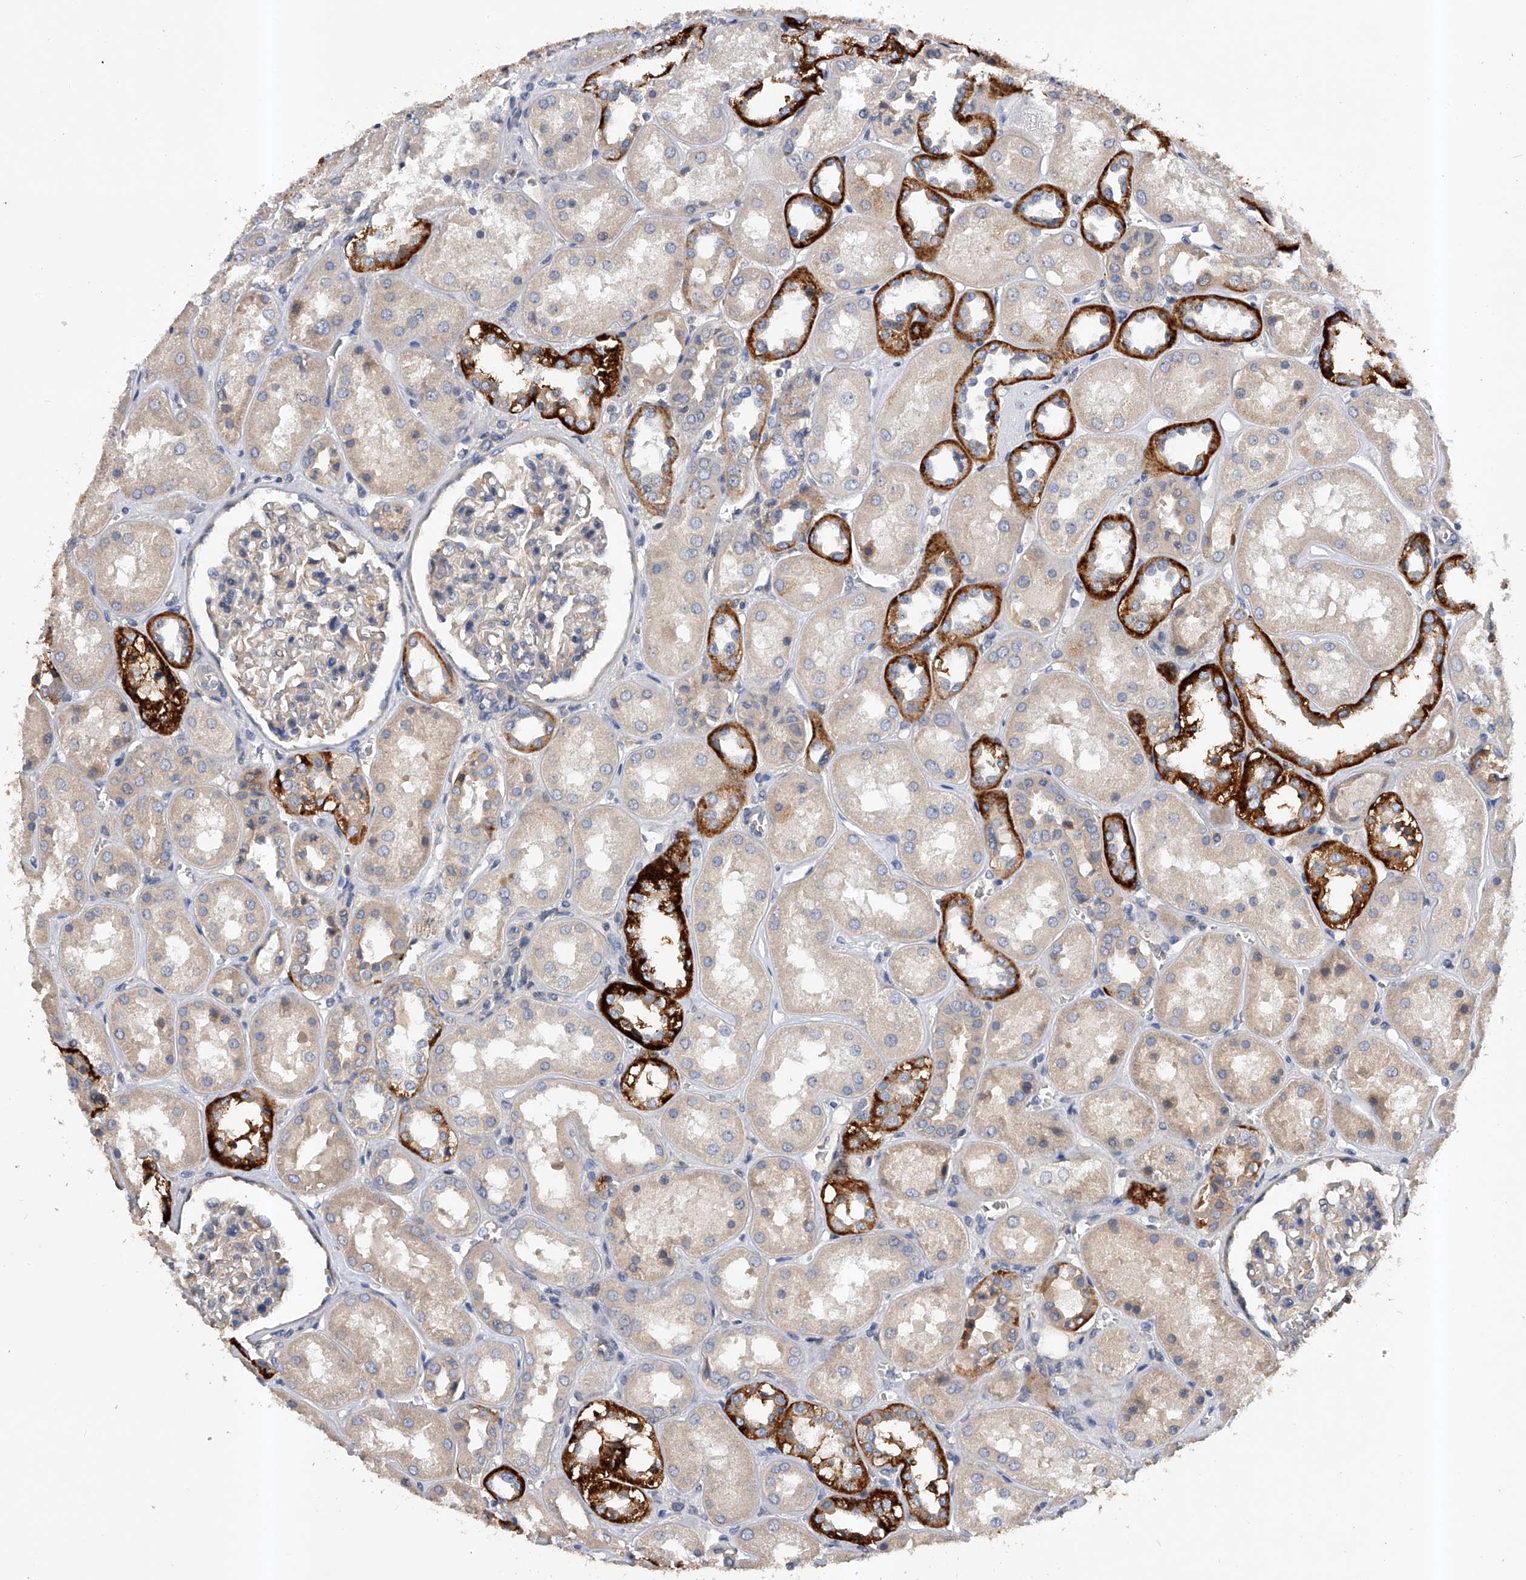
{"staining": {"intensity": "negative", "quantity": "none", "location": "none"}, "tissue": "kidney", "cell_type": "Cells in glomeruli", "image_type": "normal", "snomed": [{"axis": "morphology", "description": "Normal tissue, NOS"}, {"axis": "topography", "description": "Kidney"}], "caption": "A photomicrograph of kidney stained for a protein exhibits no brown staining in cells in glomeruli.", "gene": "ARL4C", "patient": {"sex": "male", "age": 70}}